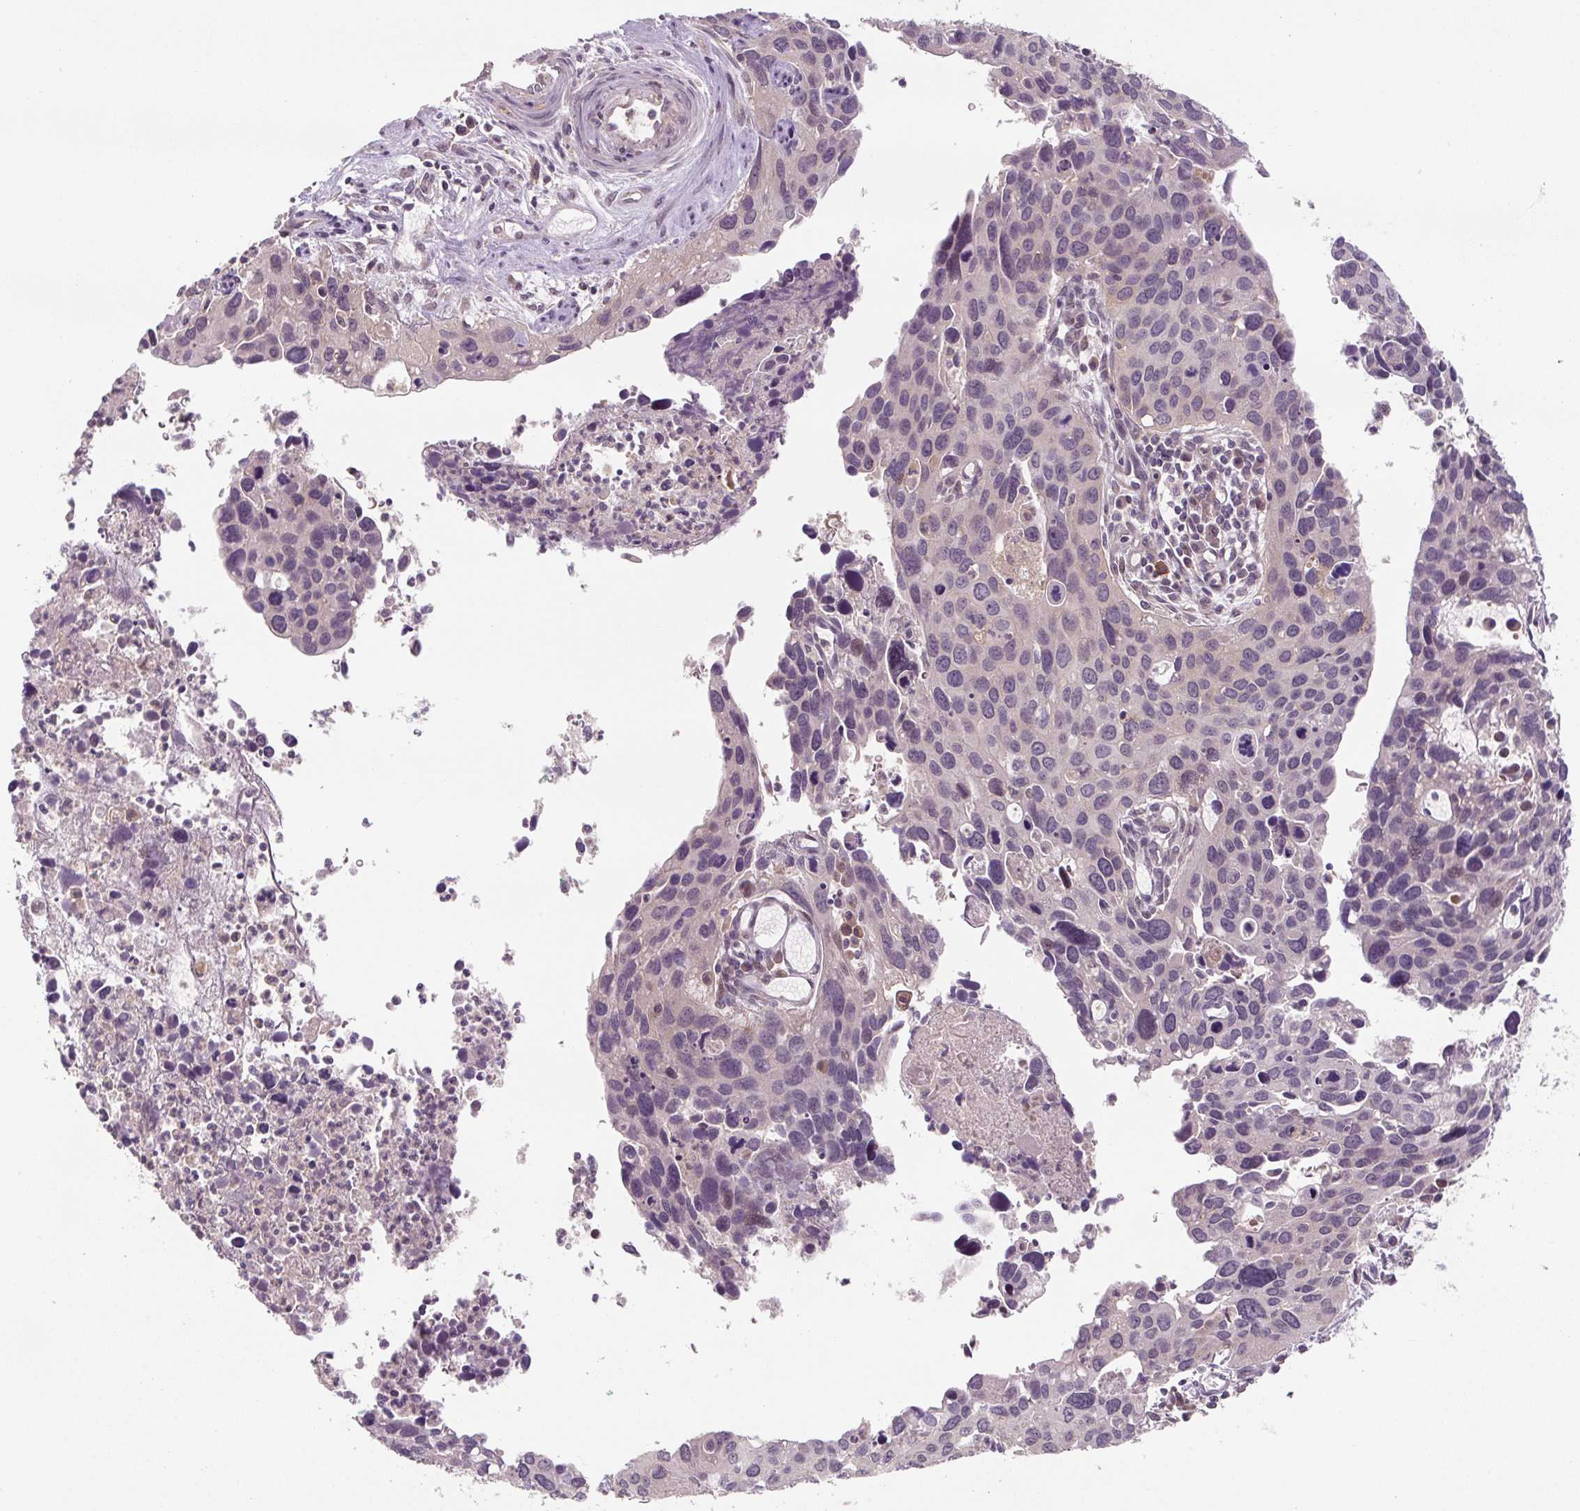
{"staining": {"intensity": "negative", "quantity": "none", "location": "none"}, "tissue": "cervical cancer", "cell_type": "Tumor cells", "image_type": "cancer", "snomed": [{"axis": "morphology", "description": "Squamous cell carcinoma, NOS"}, {"axis": "topography", "description": "Cervix"}], "caption": "Human cervical squamous cell carcinoma stained for a protein using immunohistochemistry (IHC) shows no positivity in tumor cells.", "gene": "C2orf73", "patient": {"sex": "female", "age": 55}}